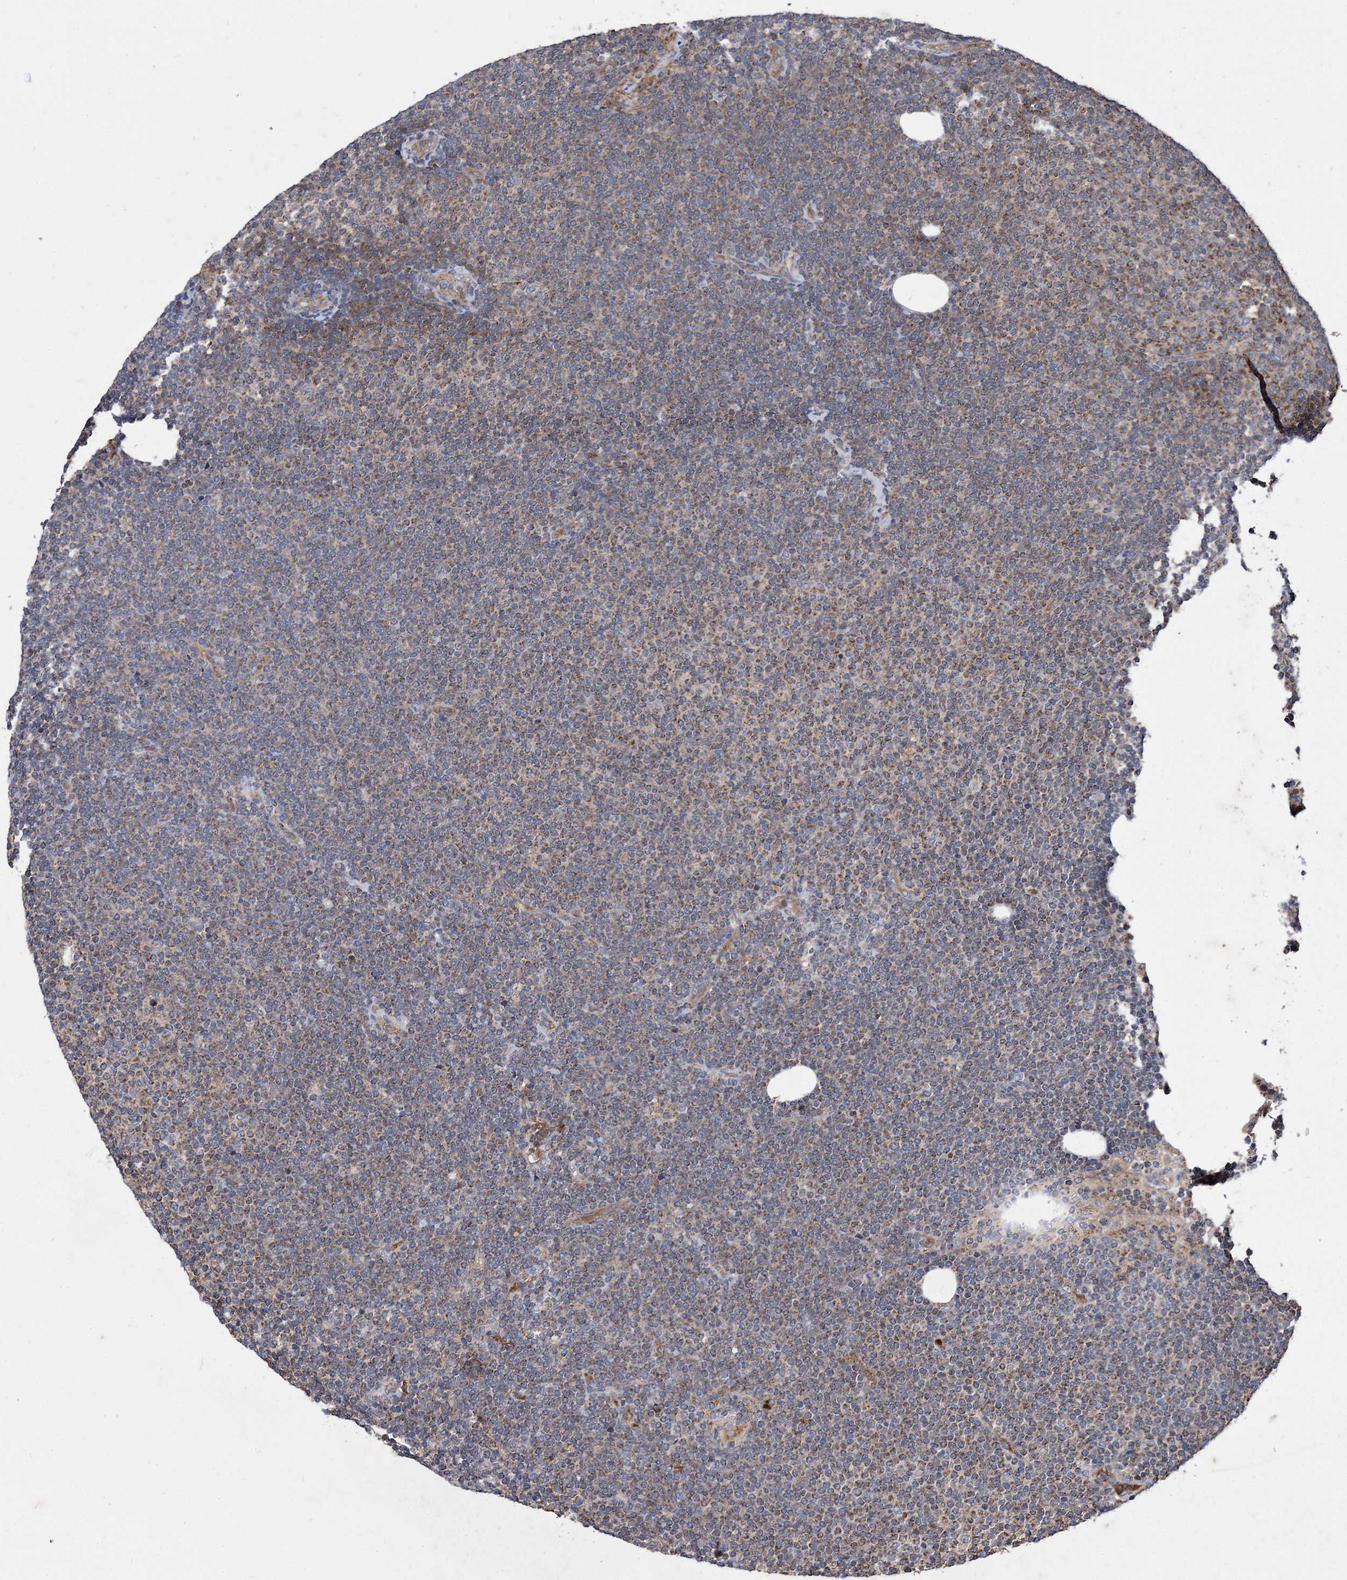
{"staining": {"intensity": "moderate", "quantity": "25%-75%", "location": "cytoplasmic/membranous"}, "tissue": "lymphoma", "cell_type": "Tumor cells", "image_type": "cancer", "snomed": [{"axis": "morphology", "description": "Malignant lymphoma, non-Hodgkin's type, Low grade"}, {"axis": "topography", "description": "Lymph node"}], "caption": "This is a histology image of IHC staining of low-grade malignant lymphoma, non-Hodgkin's type, which shows moderate positivity in the cytoplasmic/membranous of tumor cells.", "gene": "RASSF3", "patient": {"sex": "female", "age": 53}}